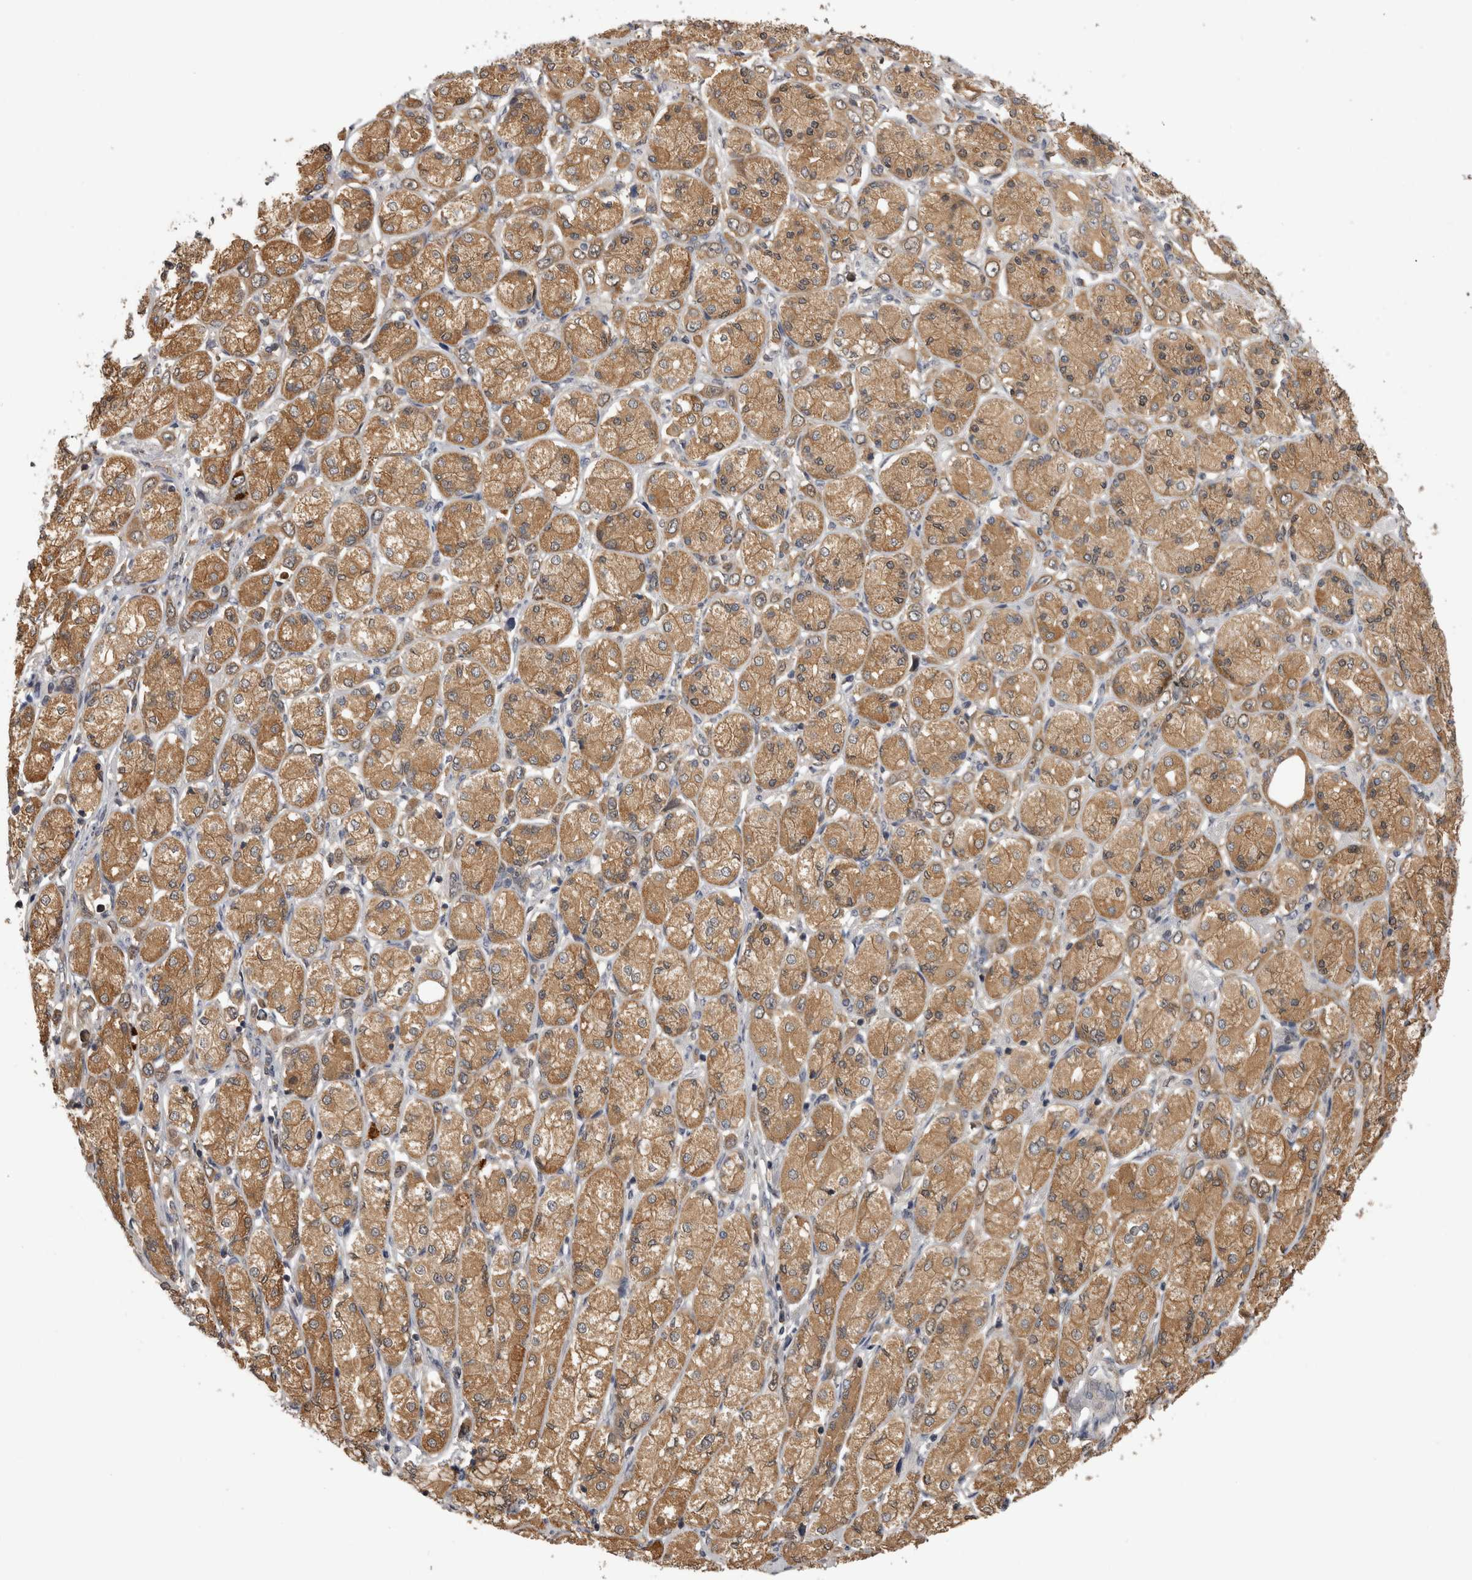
{"staining": {"intensity": "moderate", "quantity": ">75%", "location": "cytoplasmic/membranous"}, "tissue": "stomach cancer", "cell_type": "Tumor cells", "image_type": "cancer", "snomed": [{"axis": "morphology", "description": "Adenocarcinoma, NOS"}, {"axis": "topography", "description": "Stomach"}], "caption": "The image demonstrates immunohistochemical staining of stomach adenocarcinoma. There is moderate cytoplasmic/membranous staining is identified in about >75% of tumor cells.", "gene": "APRT", "patient": {"sex": "female", "age": 65}}